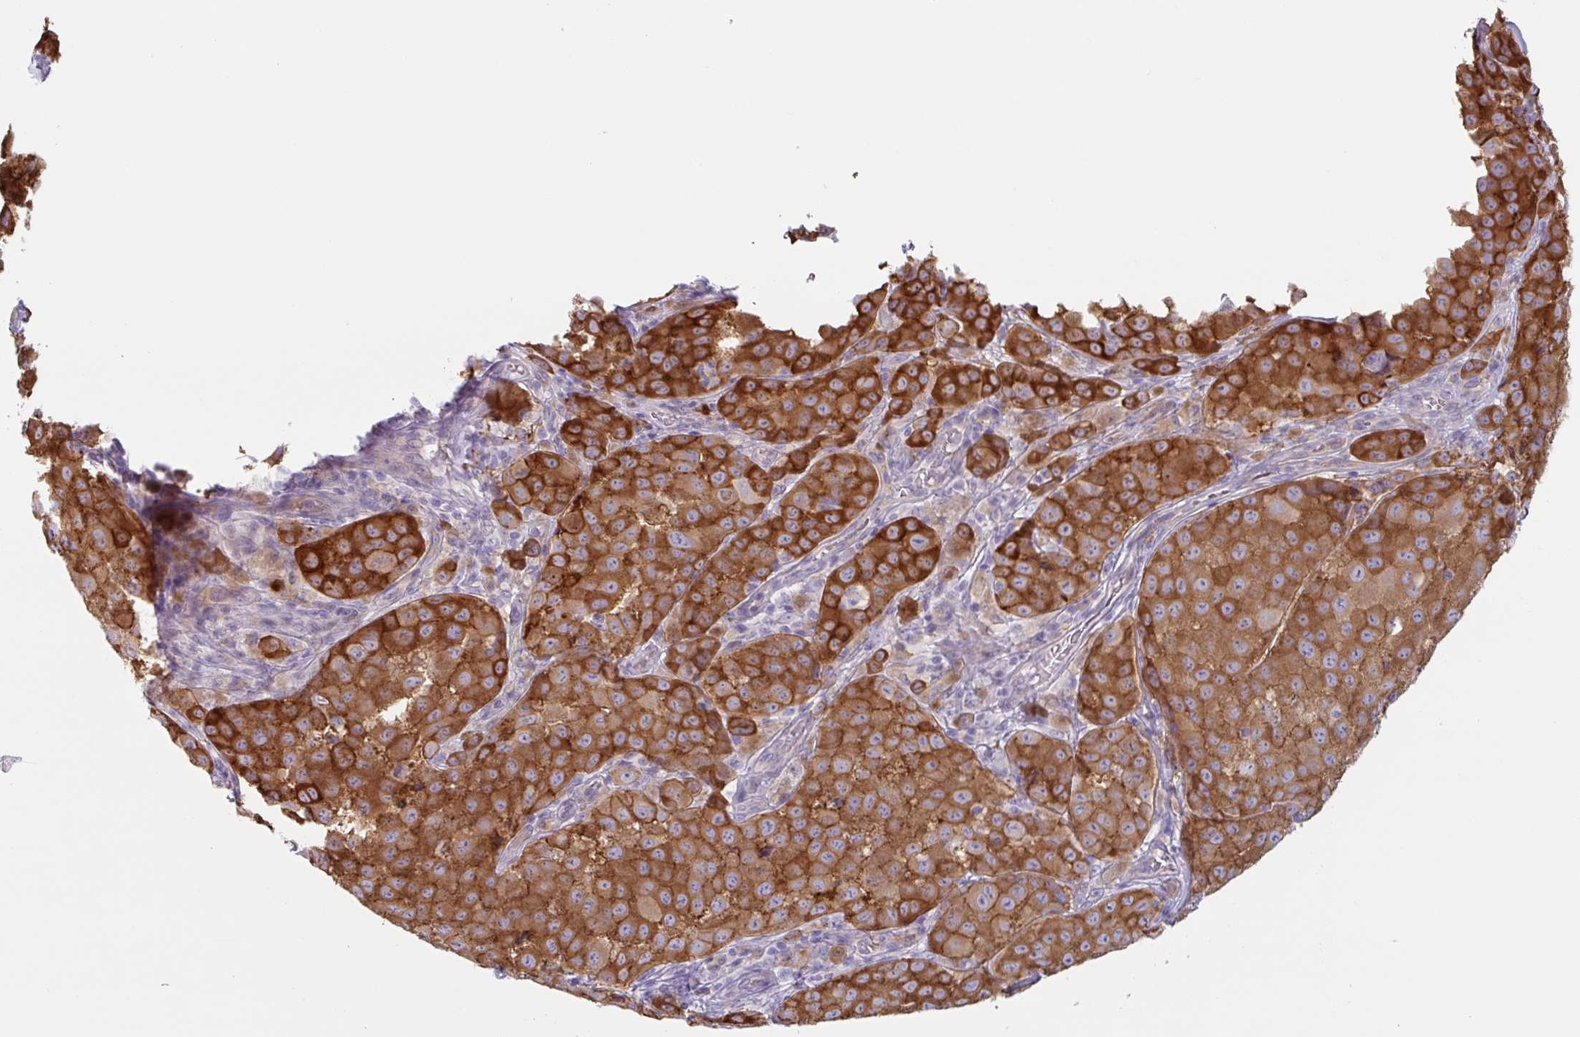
{"staining": {"intensity": "strong", "quantity": ">75%", "location": "cytoplasmic/membranous"}, "tissue": "melanoma", "cell_type": "Tumor cells", "image_type": "cancer", "snomed": [{"axis": "morphology", "description": "Malignant melanoma, NOS"}, {"axis": "topography", "description": "Skin"}], "caption": "This photomicrograph displays IHC staining of human melanoma, with high strong cytoplasmic/membranous positivity in approximately >75% of tumor cells.", "gene": "MYH10", "patient": {"sex": "male", "age": 64}}